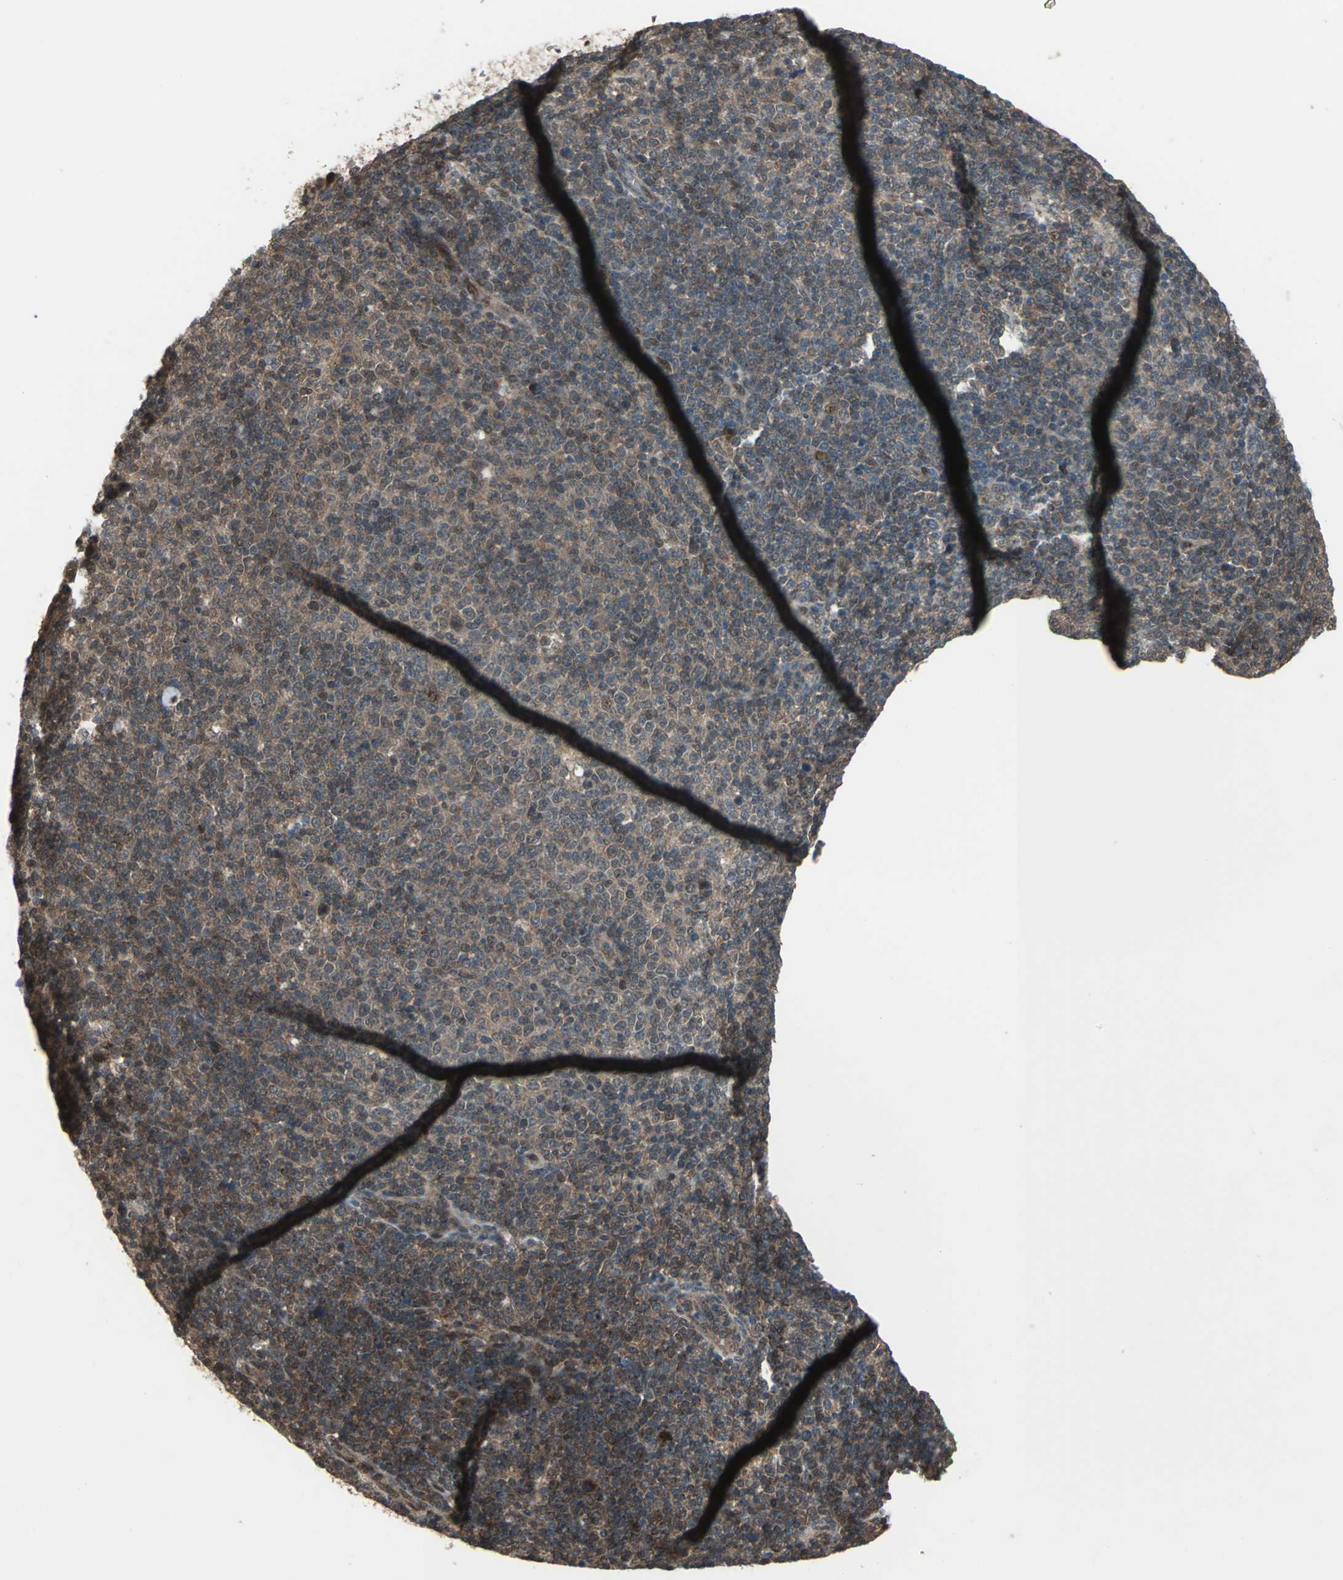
{"staining": {"intensity": "moderate", "quantity": ">75%", "location": "cytoplasmic/membranous,nuclear"}, "tissue": "lymphoma", "cell_type": "Tumor cells", "image_type": "cancer", "snomed": [{"axis": "morphology", "description": "Malignant lymphoma, non-Hodgkin's type, Low grade"}, {"axis": "topography", "description": "Lymph node"}], "caption": "This image demonstrates IHC staining of human low-grade malignant lymphoma, non-Hodgkin's type, with medium moderate cytoplasmic/membranous and nuclear staining in about >75% of tumor cells.", "gene": "COPS5", "patient": {"sex": "male", "age": 70}}